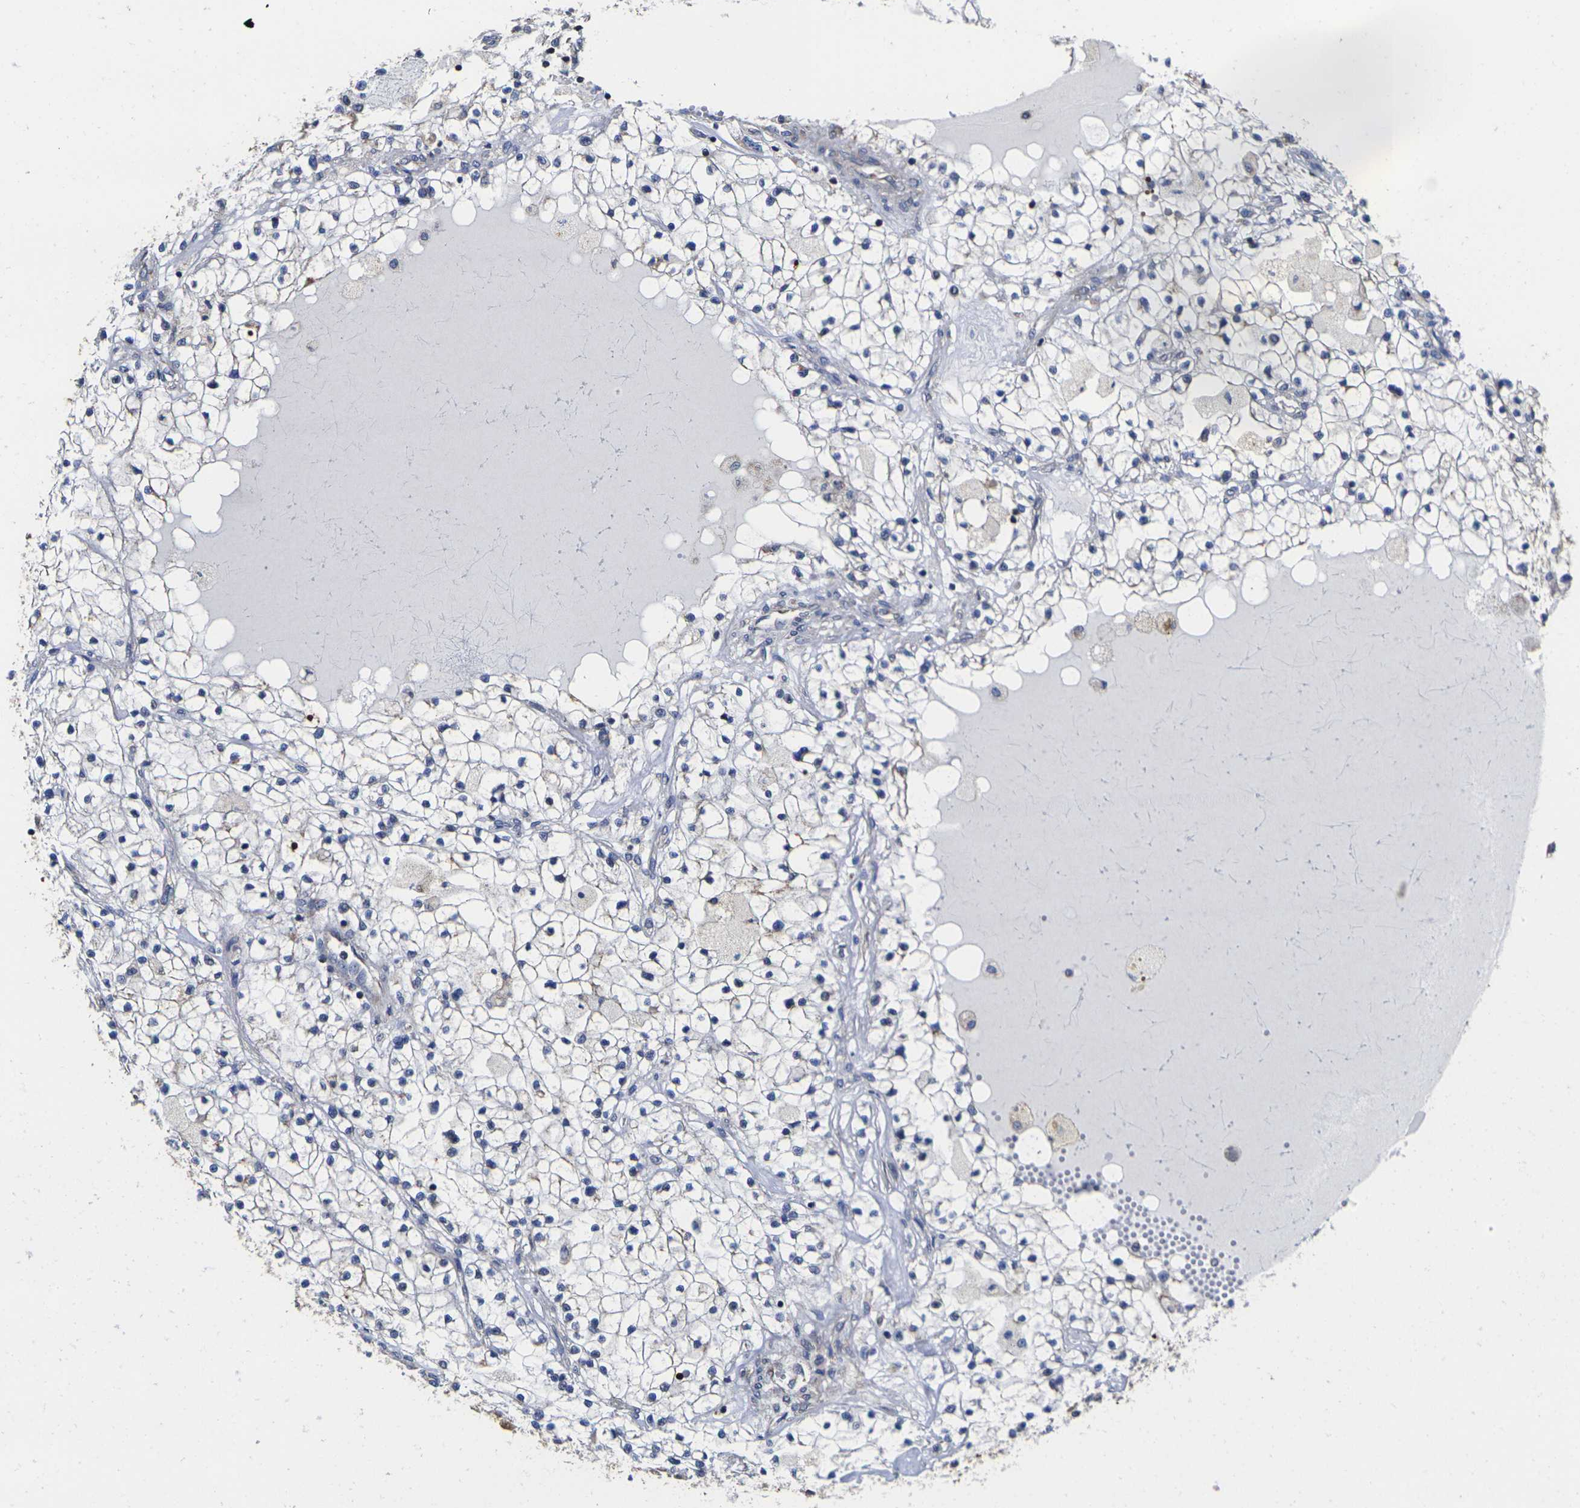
{"staining": {"intensity": "negative", "quantity": "none", "location": "none"}, "tissue": "renal cancer", "cell_type": "Tumor cells", "image_type": "cancer", "snomed": [{"axis": "morphology", "description": "Adenocarcinoma, NOS"}, {"axis": "topography", "description": "Kidney"}], "caption": "Immunohistochemical staining of renal adenocarcinoma displays no significant positivity in tumor cells. (DAB (3,3'-diaminobenzidine) IHC, high magnification).", "gene": "P2RY11", "patient": {"sex": "male", "age": 68}}